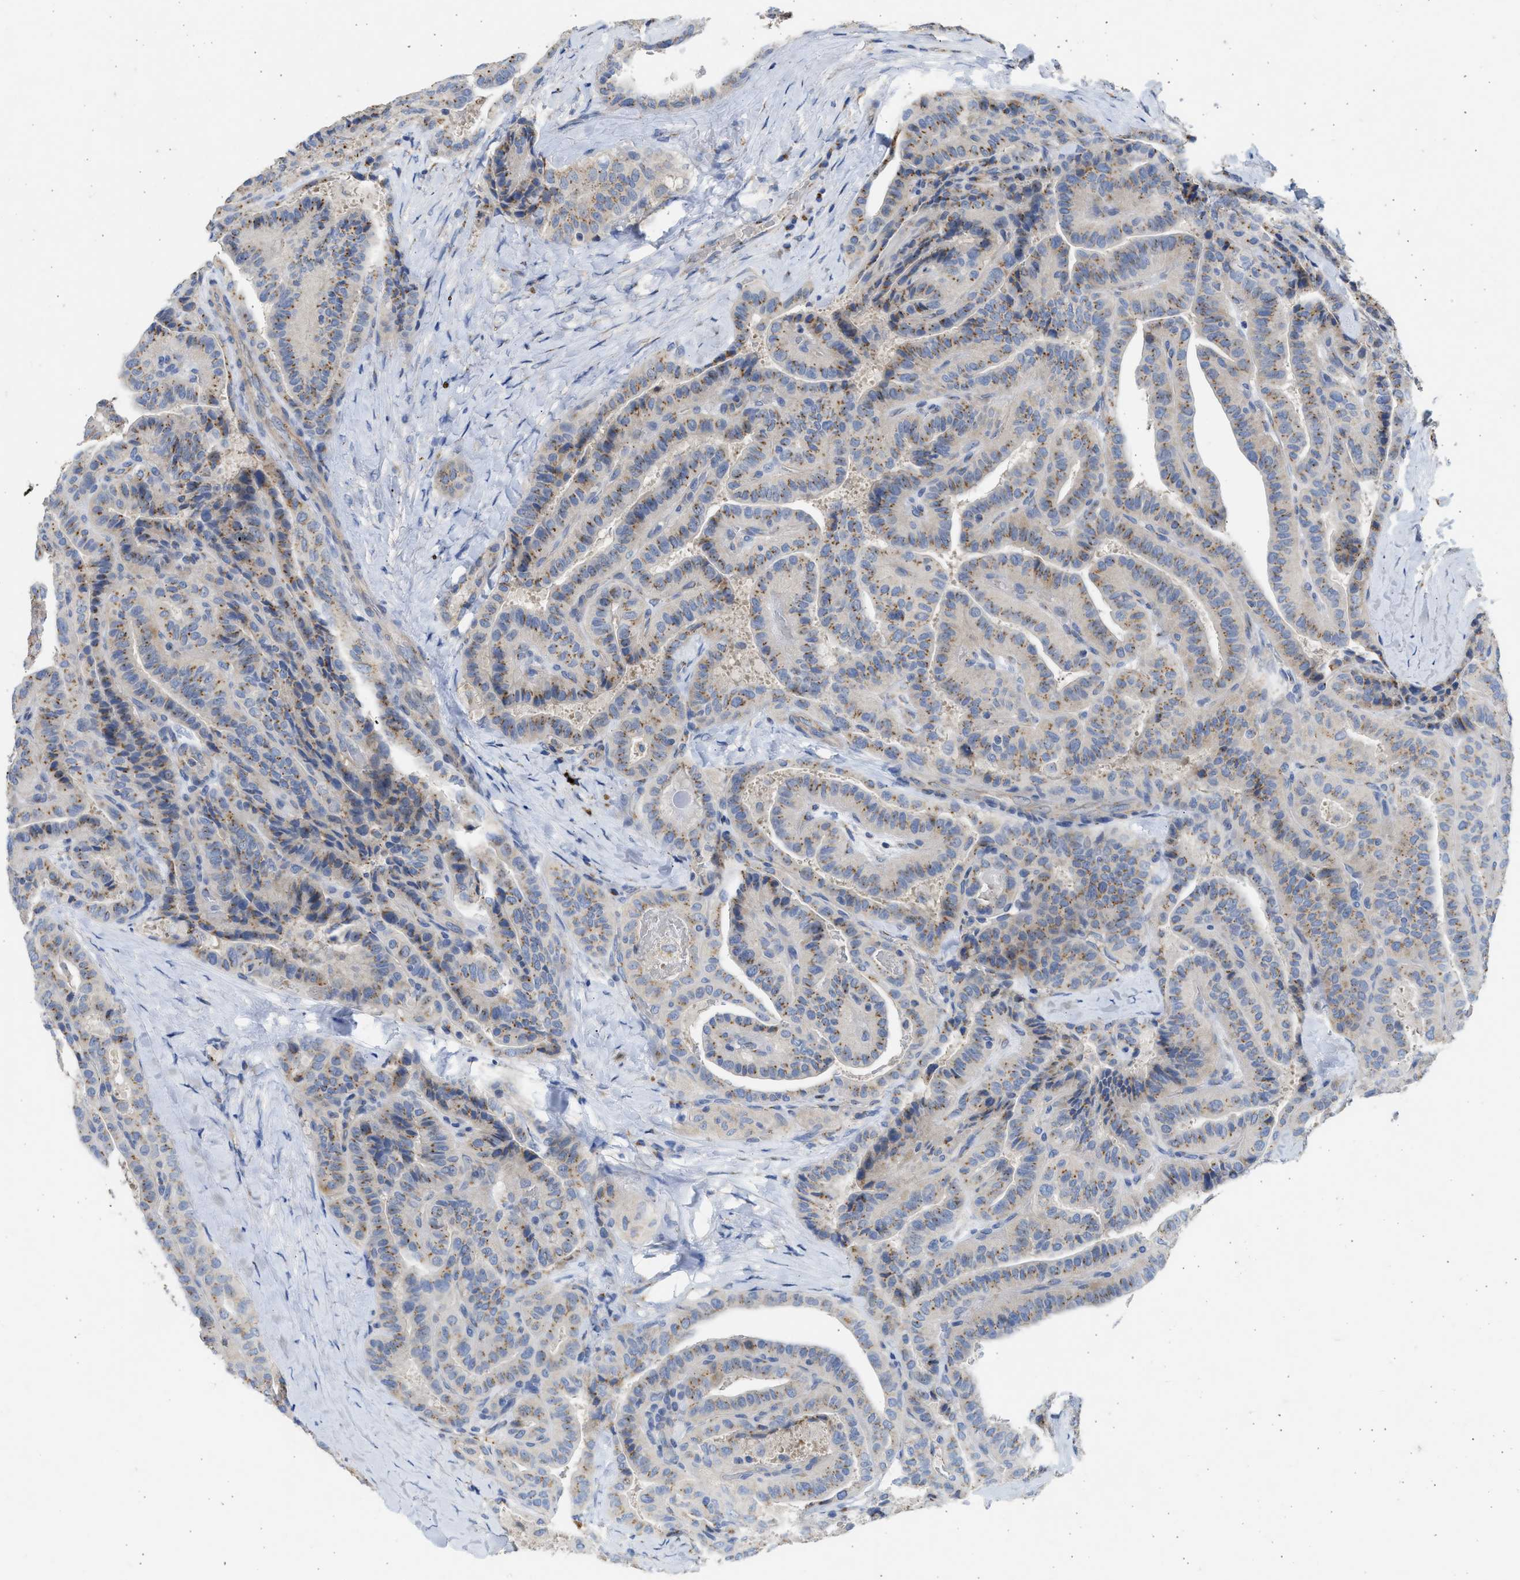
{"staining": {"intensity": "moderate", "quantity": ">75%", "location": "cytoplasmic/membranous"}, "tissue": "thyroid cancer", "cell_type": "Tumor cells", "image_type": "cancer", "snomed": [{"axis": "morphology", "description": "Papillary adenocarcinoma, NOS"}, {"axis": "topography", "description": "Thyroid gland"}], "caption": "Human papillary adenocarcinoma (thyroid) stained with a protein marker reveals moderate staining in tumor cells.", "gene": "IPO8", "patient": {"sex": "male", "age": 77}}